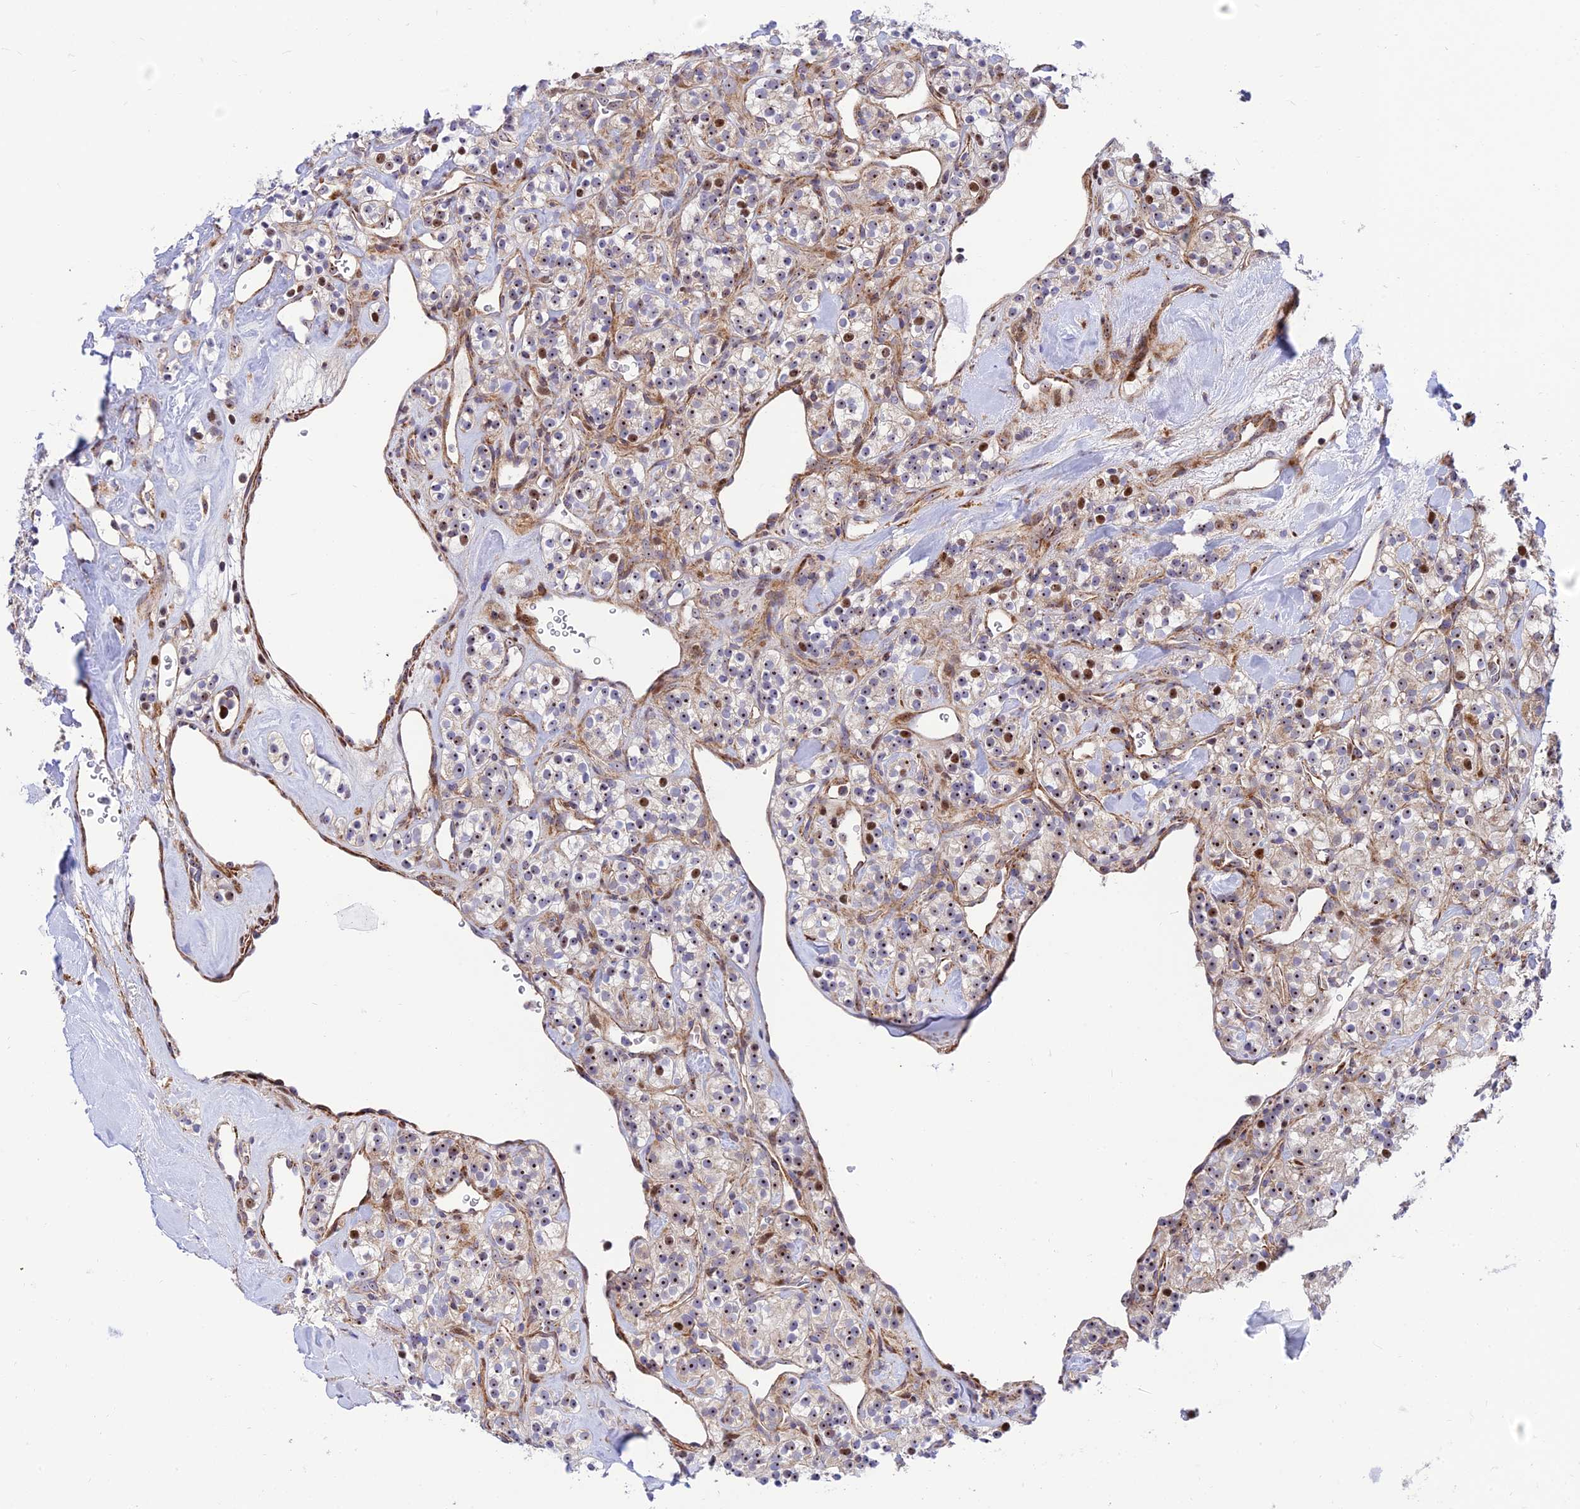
{"staining": {"intensity": "moderate", "quantity": "25%-75%", "location": "nuclear"}, "tissue": "renal cancer", "cell_type": "Tumor cells", "image_type": "cancer", "snomed": [{"axis": "morphology", "description": "Adenocarcinoma, NOS"}, {"axis": "topography", "description": "Kidney"}], "caption": "A micrograph of renal adenocarcinoma stained for a protein displays moderate nuclear brown staining in tumor cells.", "gene": "KBTBD7", "patient": {"sex": "male", "age": 77}}